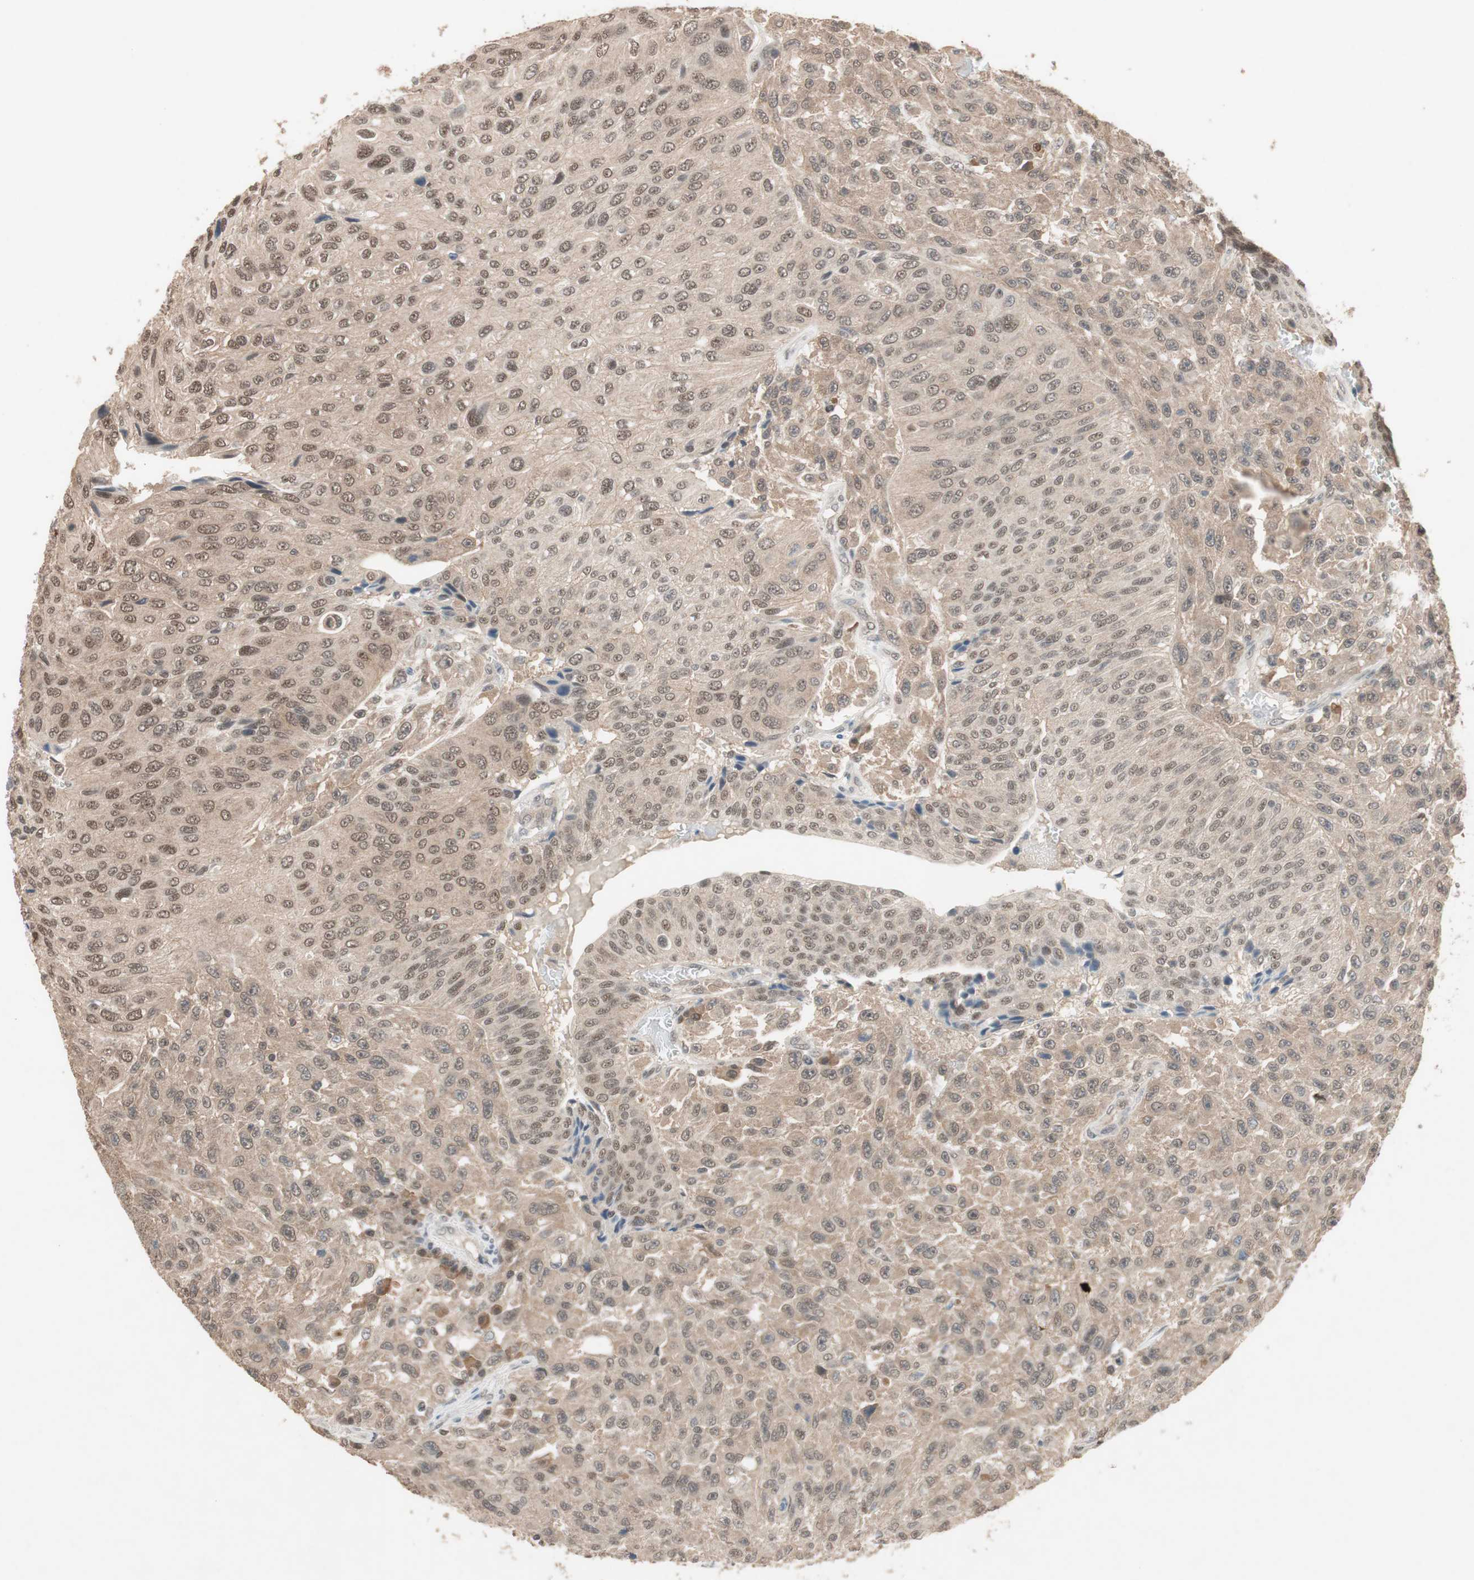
{"staining": {"intensity": "moderate", "quantity": ">75%", "location": "cytoplasmic/membranous,nuclear"}, "tissue": "urothelial cancer", "cell_type": "Tumor cells", "image_type": "cancer", "snomed": [{"axis": "morphology", "description": "Urothelial carcinoma, High grade"}, {"axis": "topography", "description": "Urinary bladder"}], "caption": "Moderate cytoplasmic/membranous and nuclear expression is present in about >75% of tumor cells in urothelial cancer.", "gene": "GART", "patient": {"sex": "male", "age": 66}}